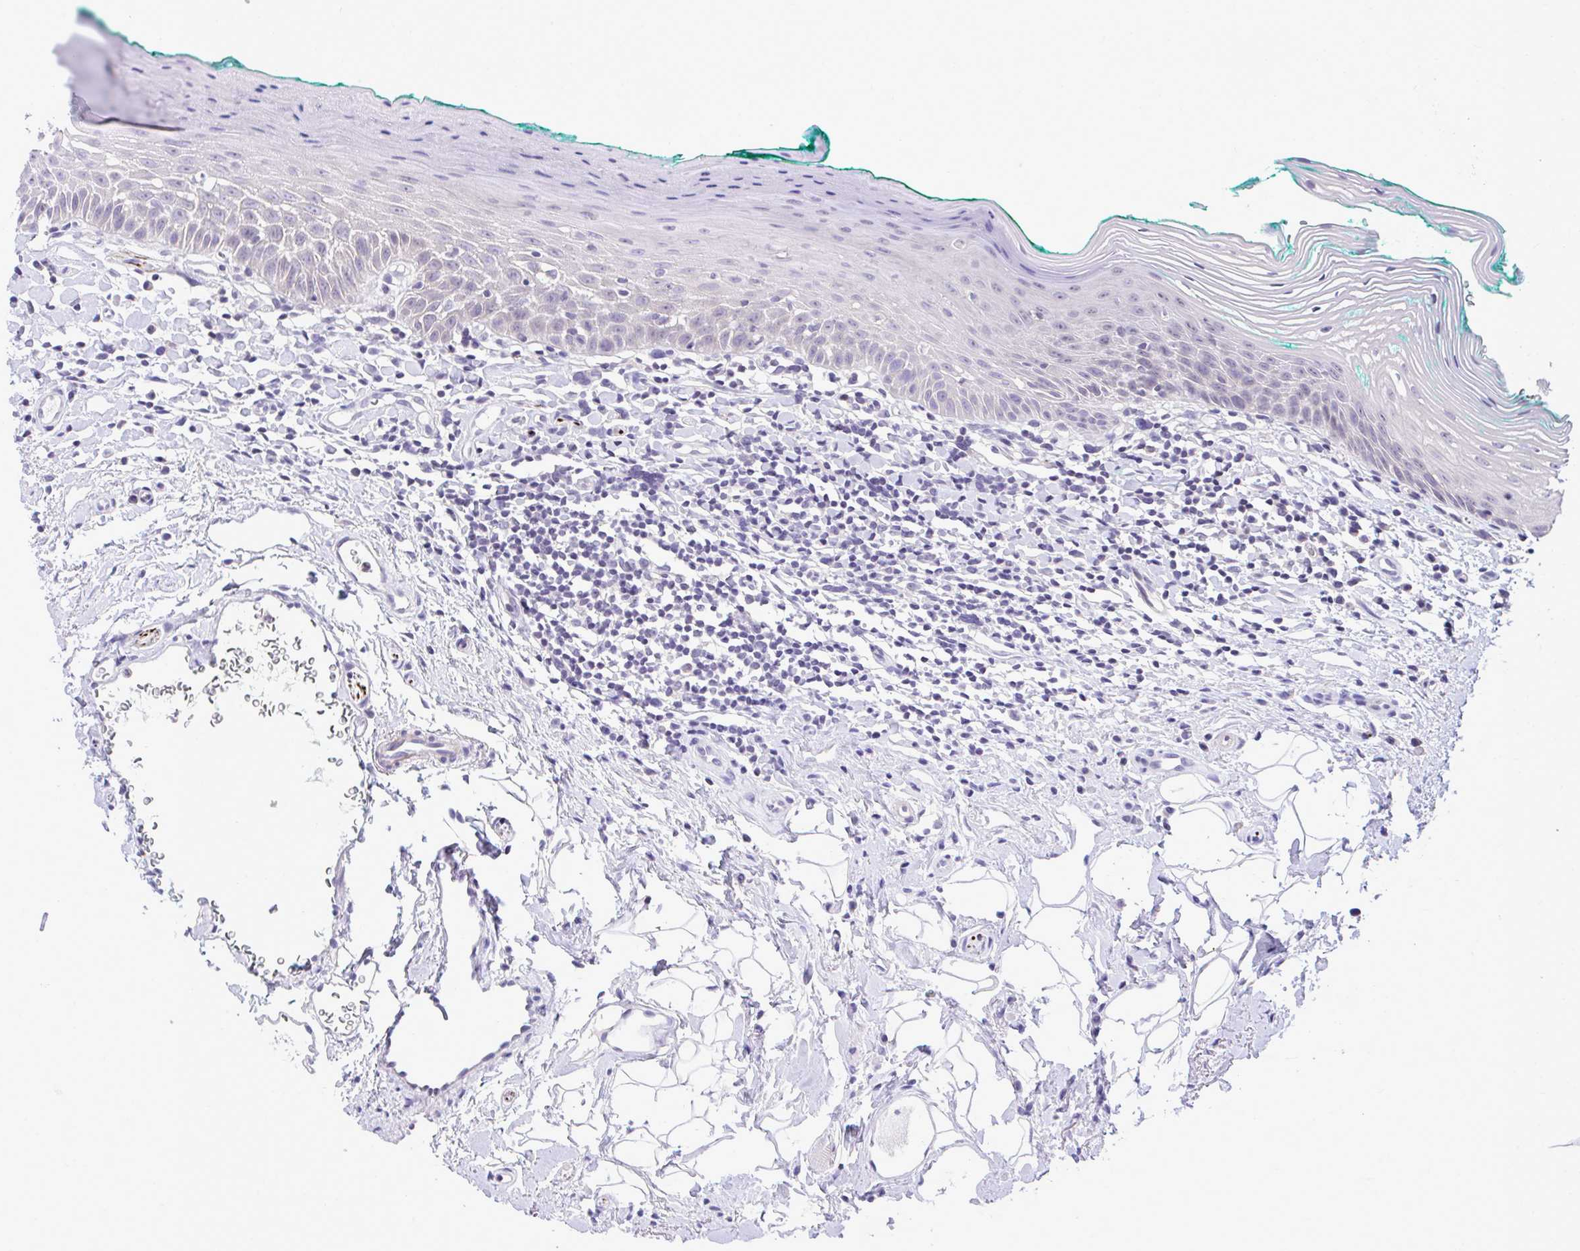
{"staining": {"intensity": "negative", "quantity": "none", "location": "none"}, "tissue": "oral mucosa", "cell_type": "Squamous epithelial cells", "image_type": "normal", "snomed": [{"axis": "morphology", "description": "Normal tissue, NOS"}, {"axis": "topography", "description": "Oral tissue"}, {"axis": "topography", "description": "Tounge, NOS"}], "caption": "Squamous epithelial cells show no significant staining in benign oral mucosa. (Brightfield microscopy of DAB immunohistochemistry at high magnification).", "gene": "PIGK", "patient": {"sex": "male", "age": 83}}